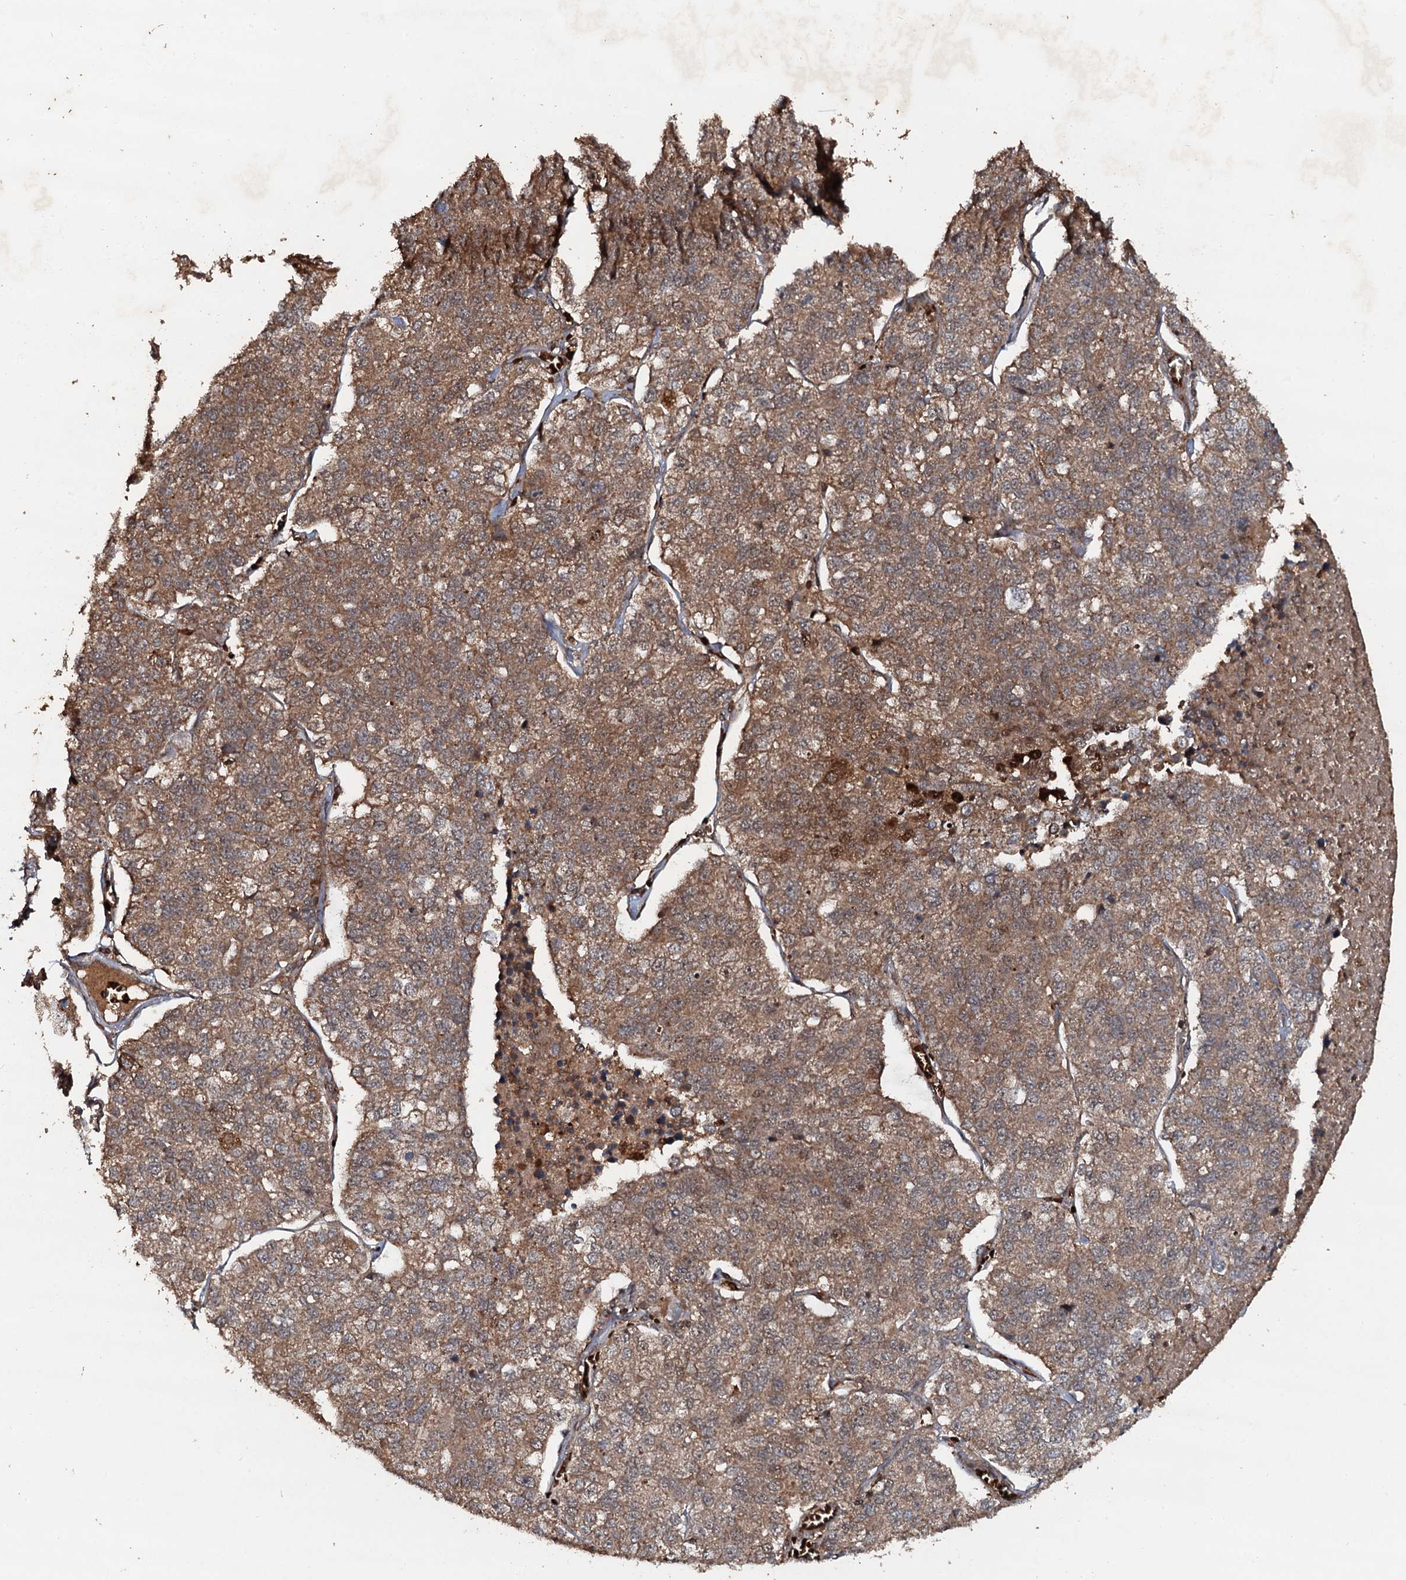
{"staining": {"intensity": "moderate", "quantity": ">75%", "location": "cytoplasmic/membranous"}, "tissue": "lung cancer", "cell_type": "Tumor cells", "image_type": "cancer", "snomed": [{"axis": "morphology", "description": "Adenocarcinoma, NOS"}, {"axis": "topography", "description": "Lung"}], "caption": "This is a micrograph of immunohistochemistry (IHC) staining of lung cancer (adenocarcinoma), which shows moderate expression in the cytoplasmic/membranous of tumor cells.", "gene": "ADGRG3", "patient": {"sex": "male", "age": 49}}